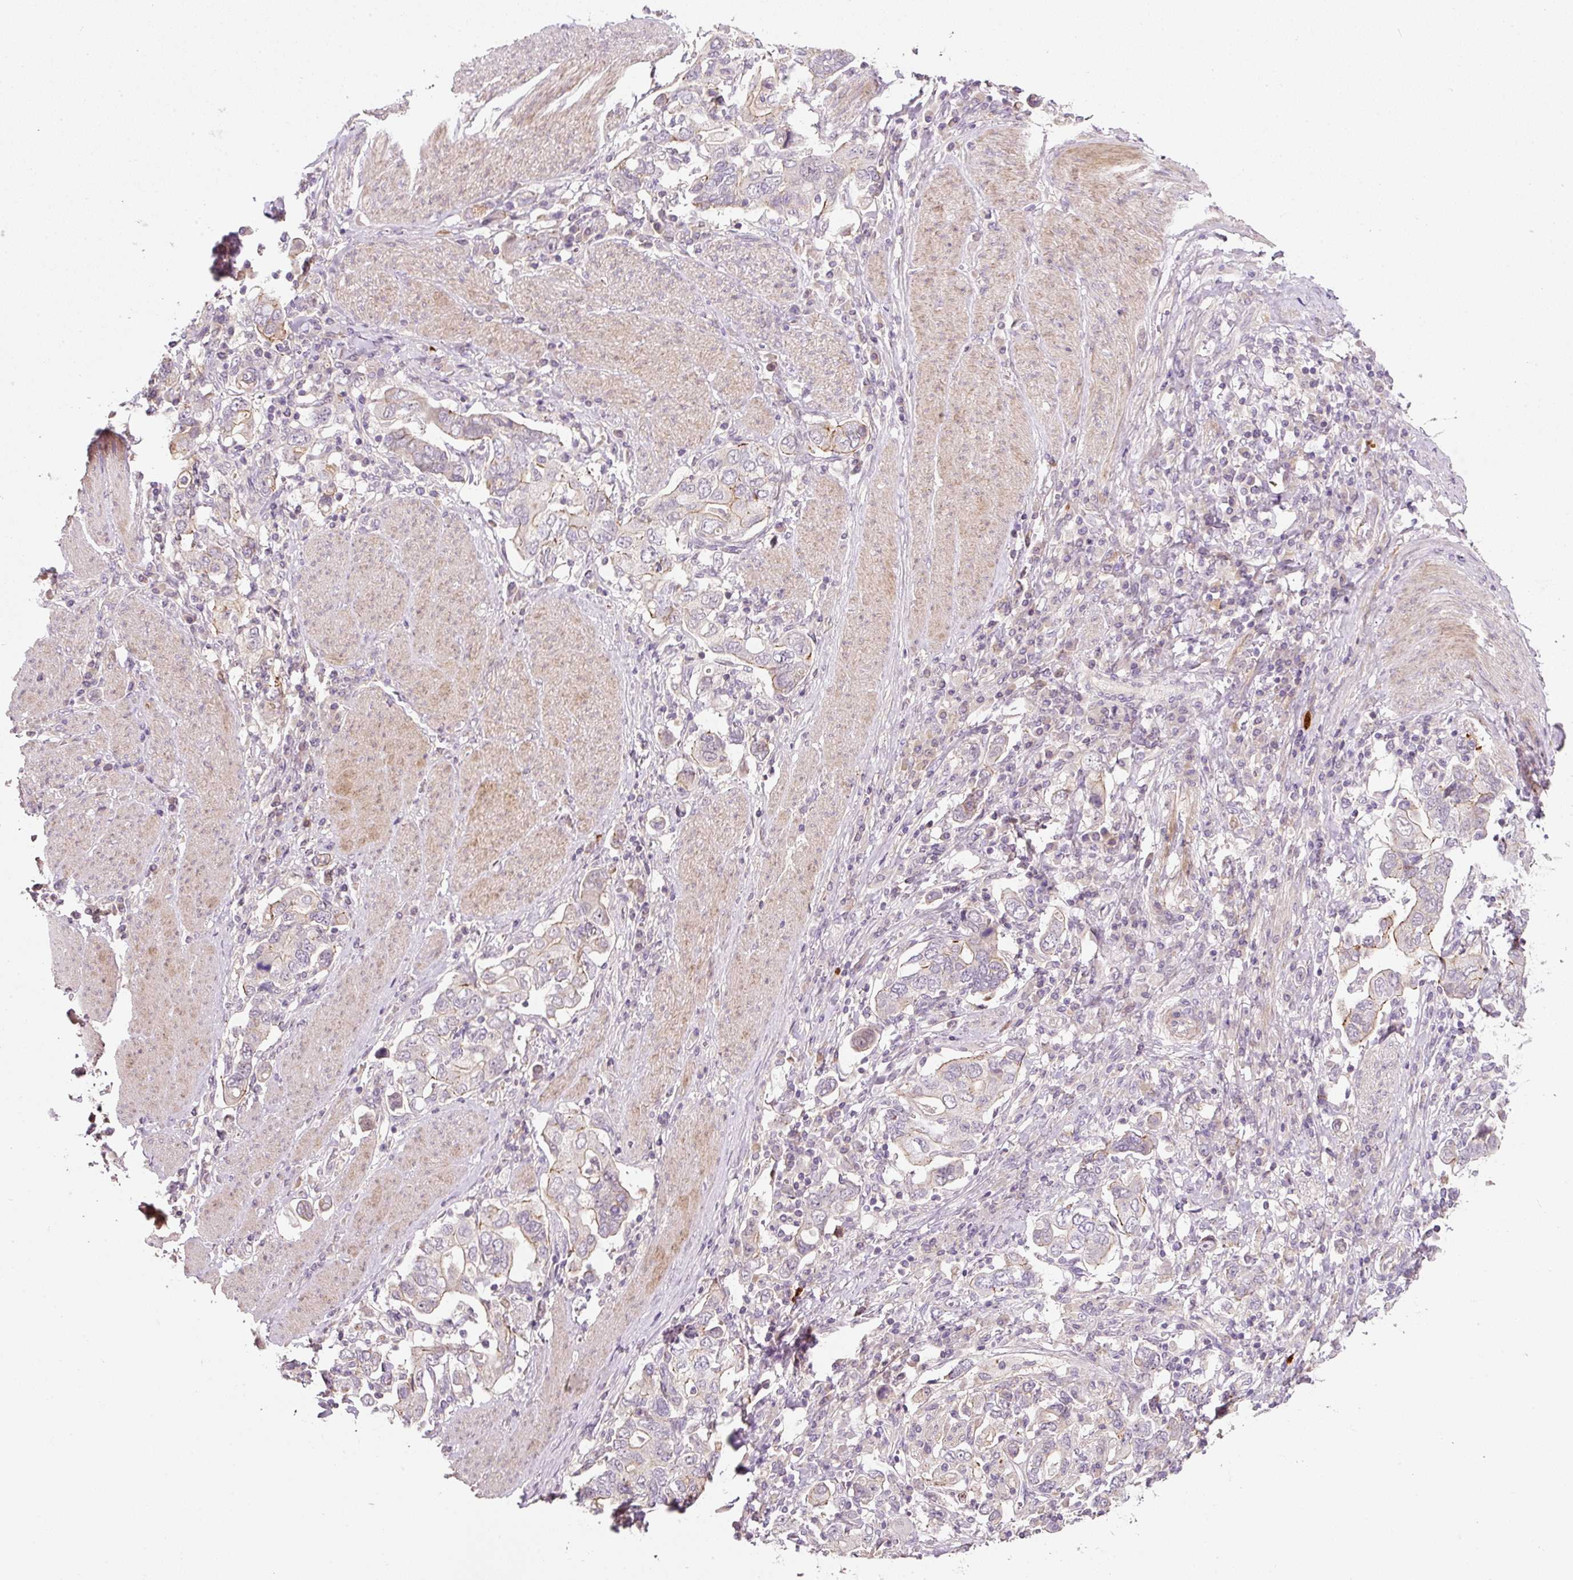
{"staining": {"intensity": "negative", "quantity": "none", "location": "none"}, "tissue": "stomach cancer", "cell_type": "Tumor cells", "image_type": "cancer", "snomed": [{"axis": "morphology", "description": "Adenocarcinoma, NOS"}, {"axis": "topography", "description": "Stomach, upper"}, {"axis": "topography", "description": "Stomach"}], "caption": "Tumor cells are negative for protein expression in human stomach cancer.", "gene": "TIRAP", "patient": {"sex": "male", "age": 62}}